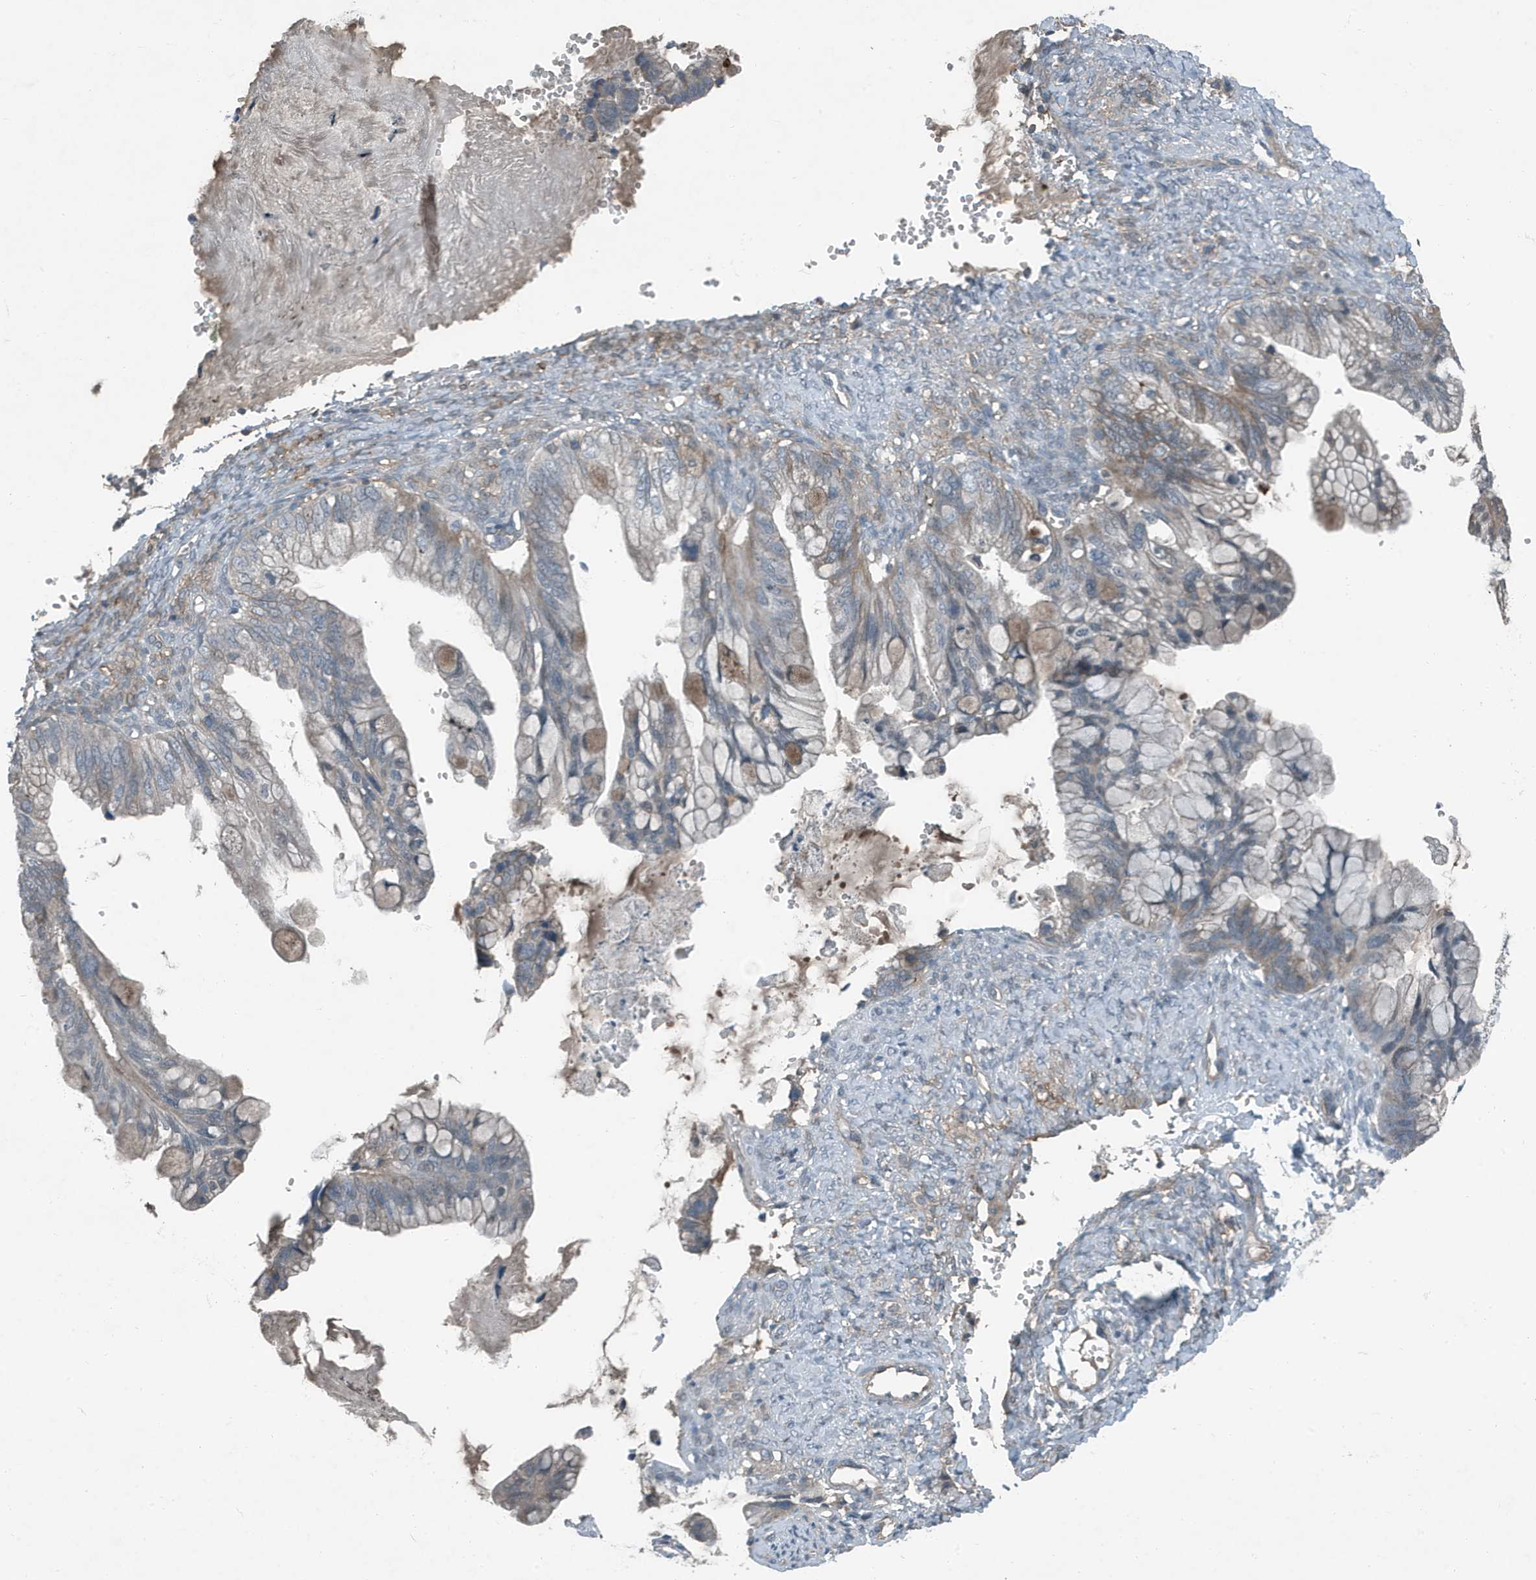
{"staining": {"intensity": "weak", "quantity": "<25%", "location": "cytoplasmic/membranous"}, "tissue": "ovarian cancer", "cell_type": "Tumor cells", "image_type": "cancer", "snomed": [{"axis": "morphology", "description": "Cystadenocarcinoma, mucinous, NOS"}, {"axis": "topography", "description": "Ovary"}], "caption": "Immunohistochemistry of ovarian cancer (mucinous cystadenocarcinoma) reveals no positivity in tumor cells. (DAB immunohistochemistry visualized using brightfield microscopy, high magnification).", "gene": "DAPP1", "patient": {"sex": "female", "age": 36}}